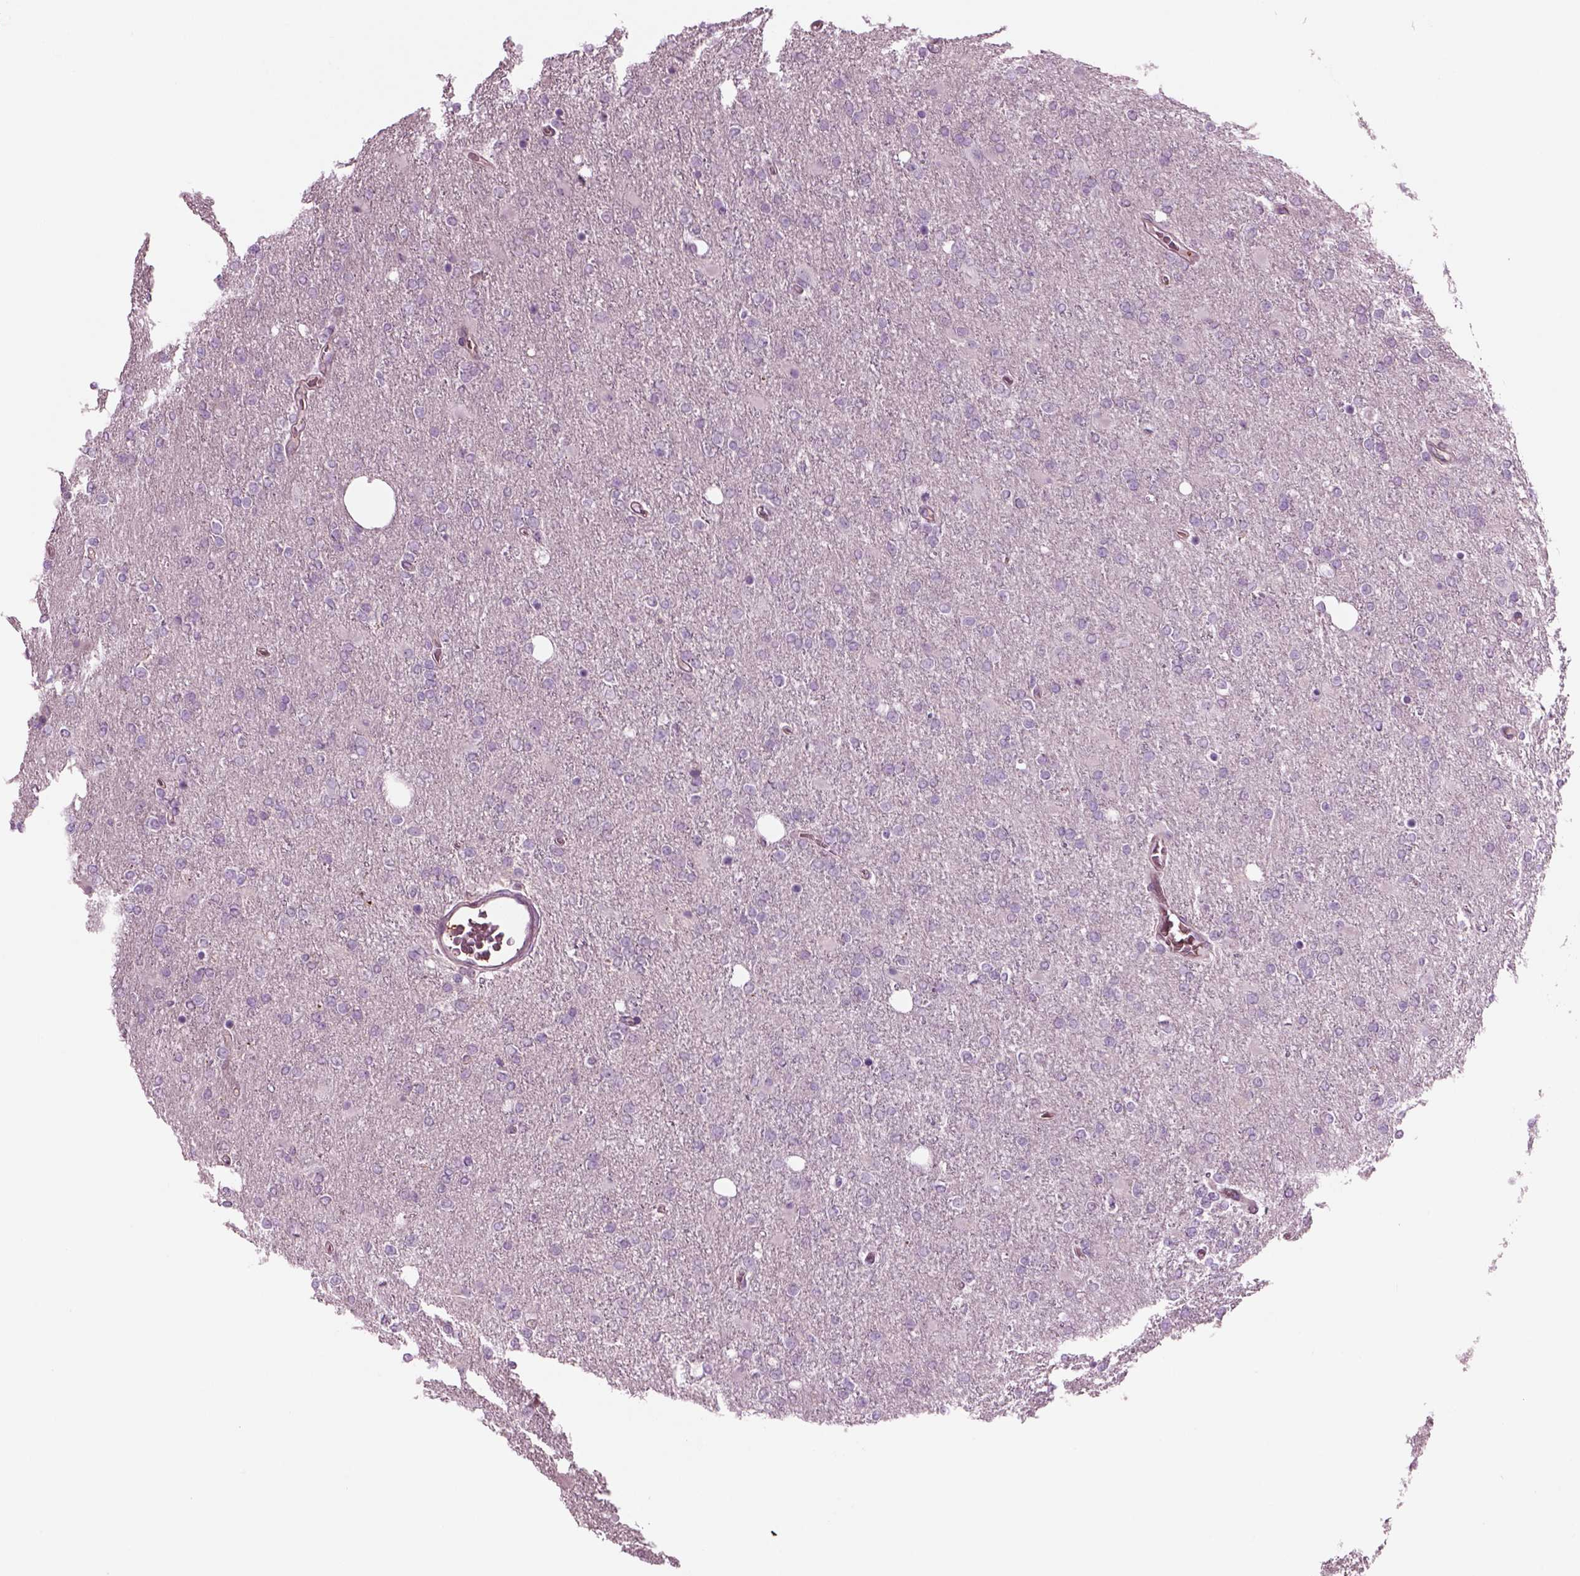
{"staining": {"intensity": "negative", "quantity": "none", "location": "none"}, "tissue": "glioma", "cell_type": "Tumor cells", "image_type": "cancer", "snomed": [{"axis": "morphology", "description": "Glioma, malignant, High grade"}, {"axis": "topography", "description": "Cerebral cortex"}], "caption": "This micrograph is of high-grade glioma (malignant) stained with immunohistochemistry (IHC) to label a protein in brown with the nuclei are counter-stained blue. There is no positivity in tumor cells.", "gene": "SLC2A3", "patient": {"sex": "male", "age": 70}}